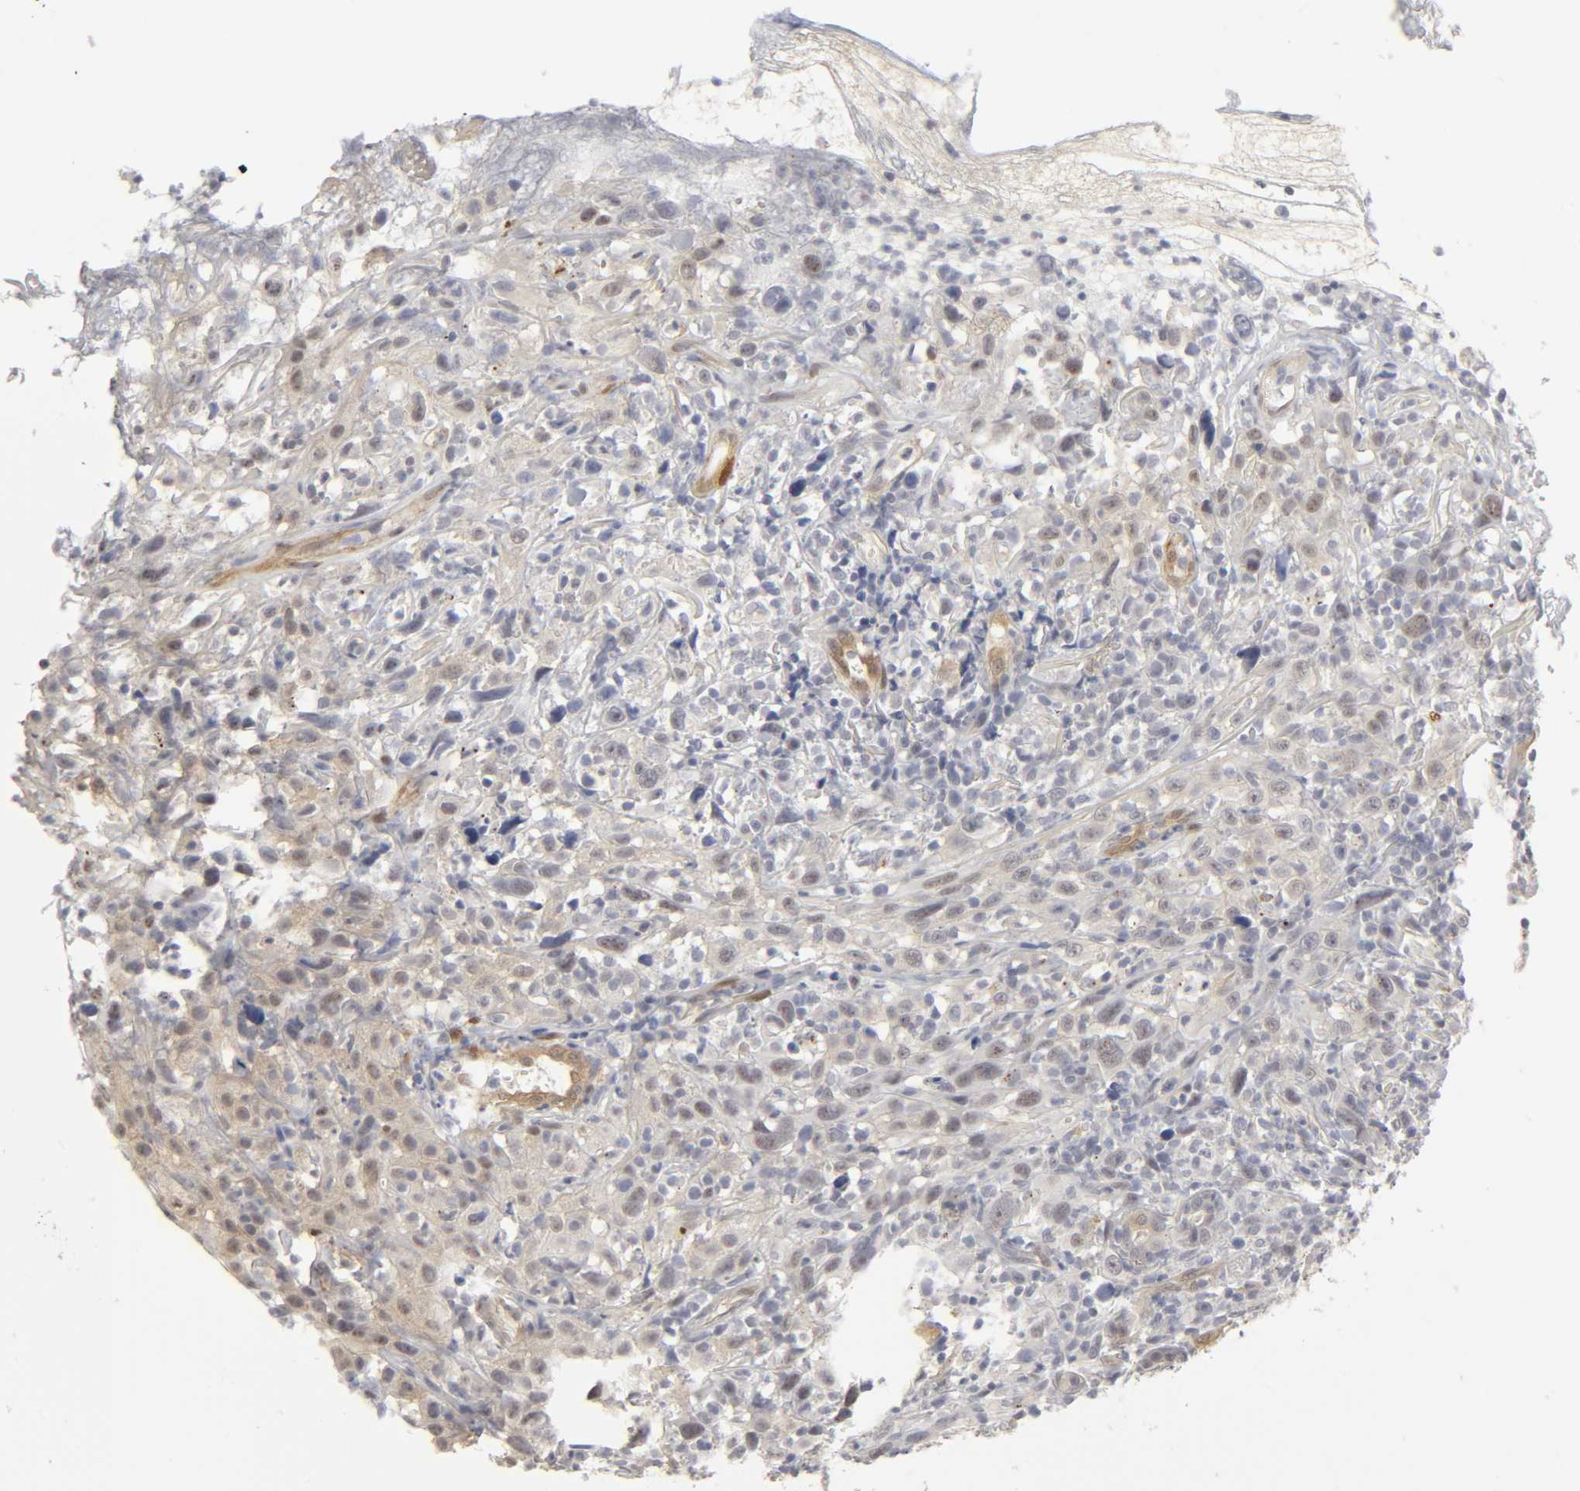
{"staining": {"intensity": "weak", "quantity": "<25%", "location": "cytoplasmic/membranous"}, "tissue": "thyroid cancer", "cell_type": "Tumor cells", "image_type": "cancer", "snomed": [{"axis": "morphology", "description": "Carcinoma, NOS"}, {"axis": "topography", "description": "Thyroid gland"}], "caption": "Immunohistochemistry (IHC) of carcinoma (thyroid) exhibits no expression in tumor cells. (Stains: DAB immunohistochemistry (IHC) with hematoxylin counter stain, Microscopy: brightfield microscopy at high magnification).", "gene": "PDLIM3", "patient": {"sex": "female", "age": 77}}